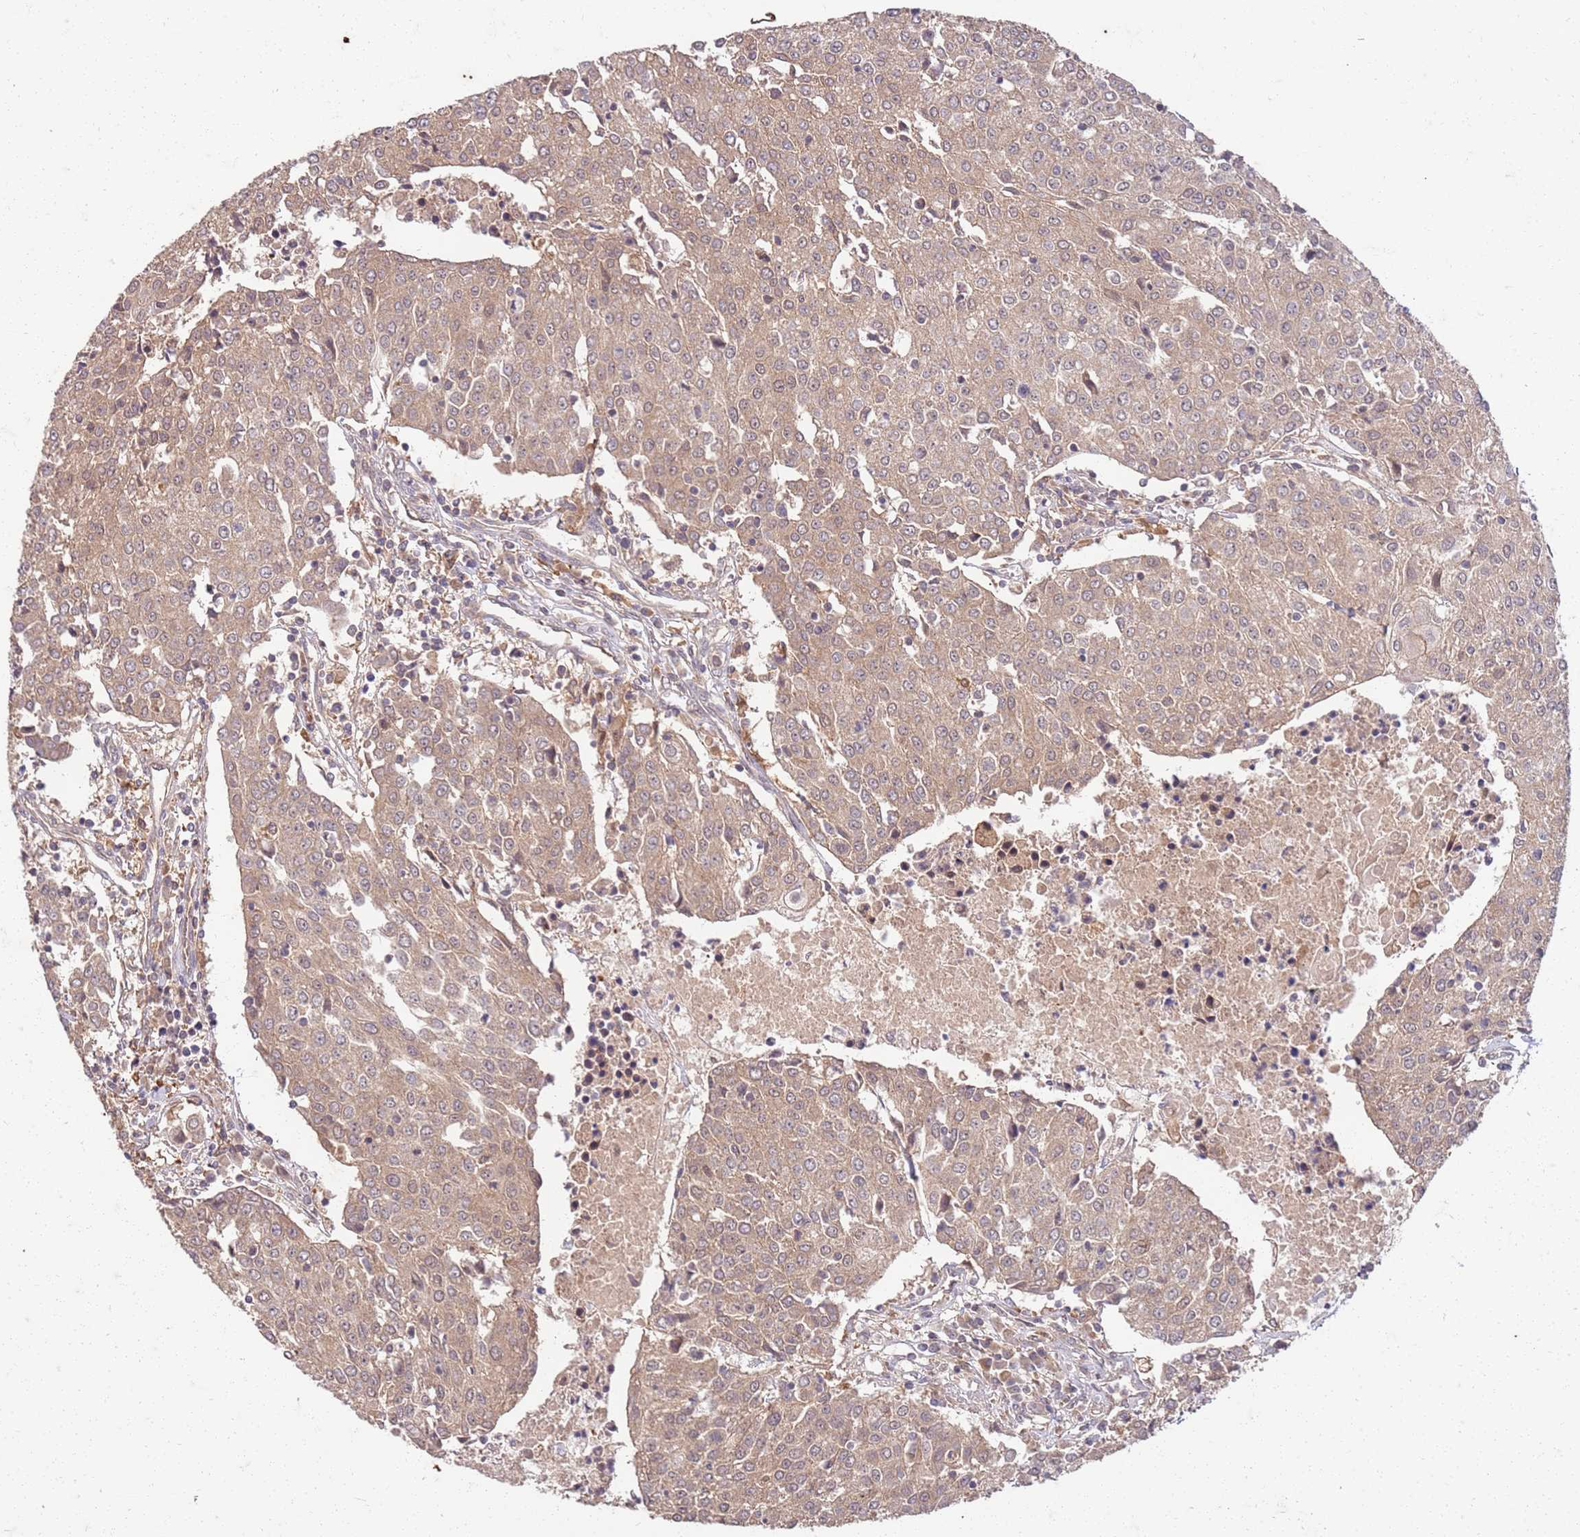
{"staining": {"intensity": "weak", "quantity": ">75%", "location": "cytoplasmic/membranous"}, "tissue": "urothelial cancer", "cell_type": "Tumor cells", "image_type": "cancer", "snomed": [{"axis": "morphology", "description": "Urothelial carcinoma, High grade"}, {"axis": "topography", "description": "Urinary bladder"}], "caption": "About >75% of tumor cells in human urothelial cancer display weak cytoplasmic/membranous protein positivity as visualized by brown immunohistochemical staining.", "gene": "UBE3A", "patient": {"sex": "female", "age": 85}}